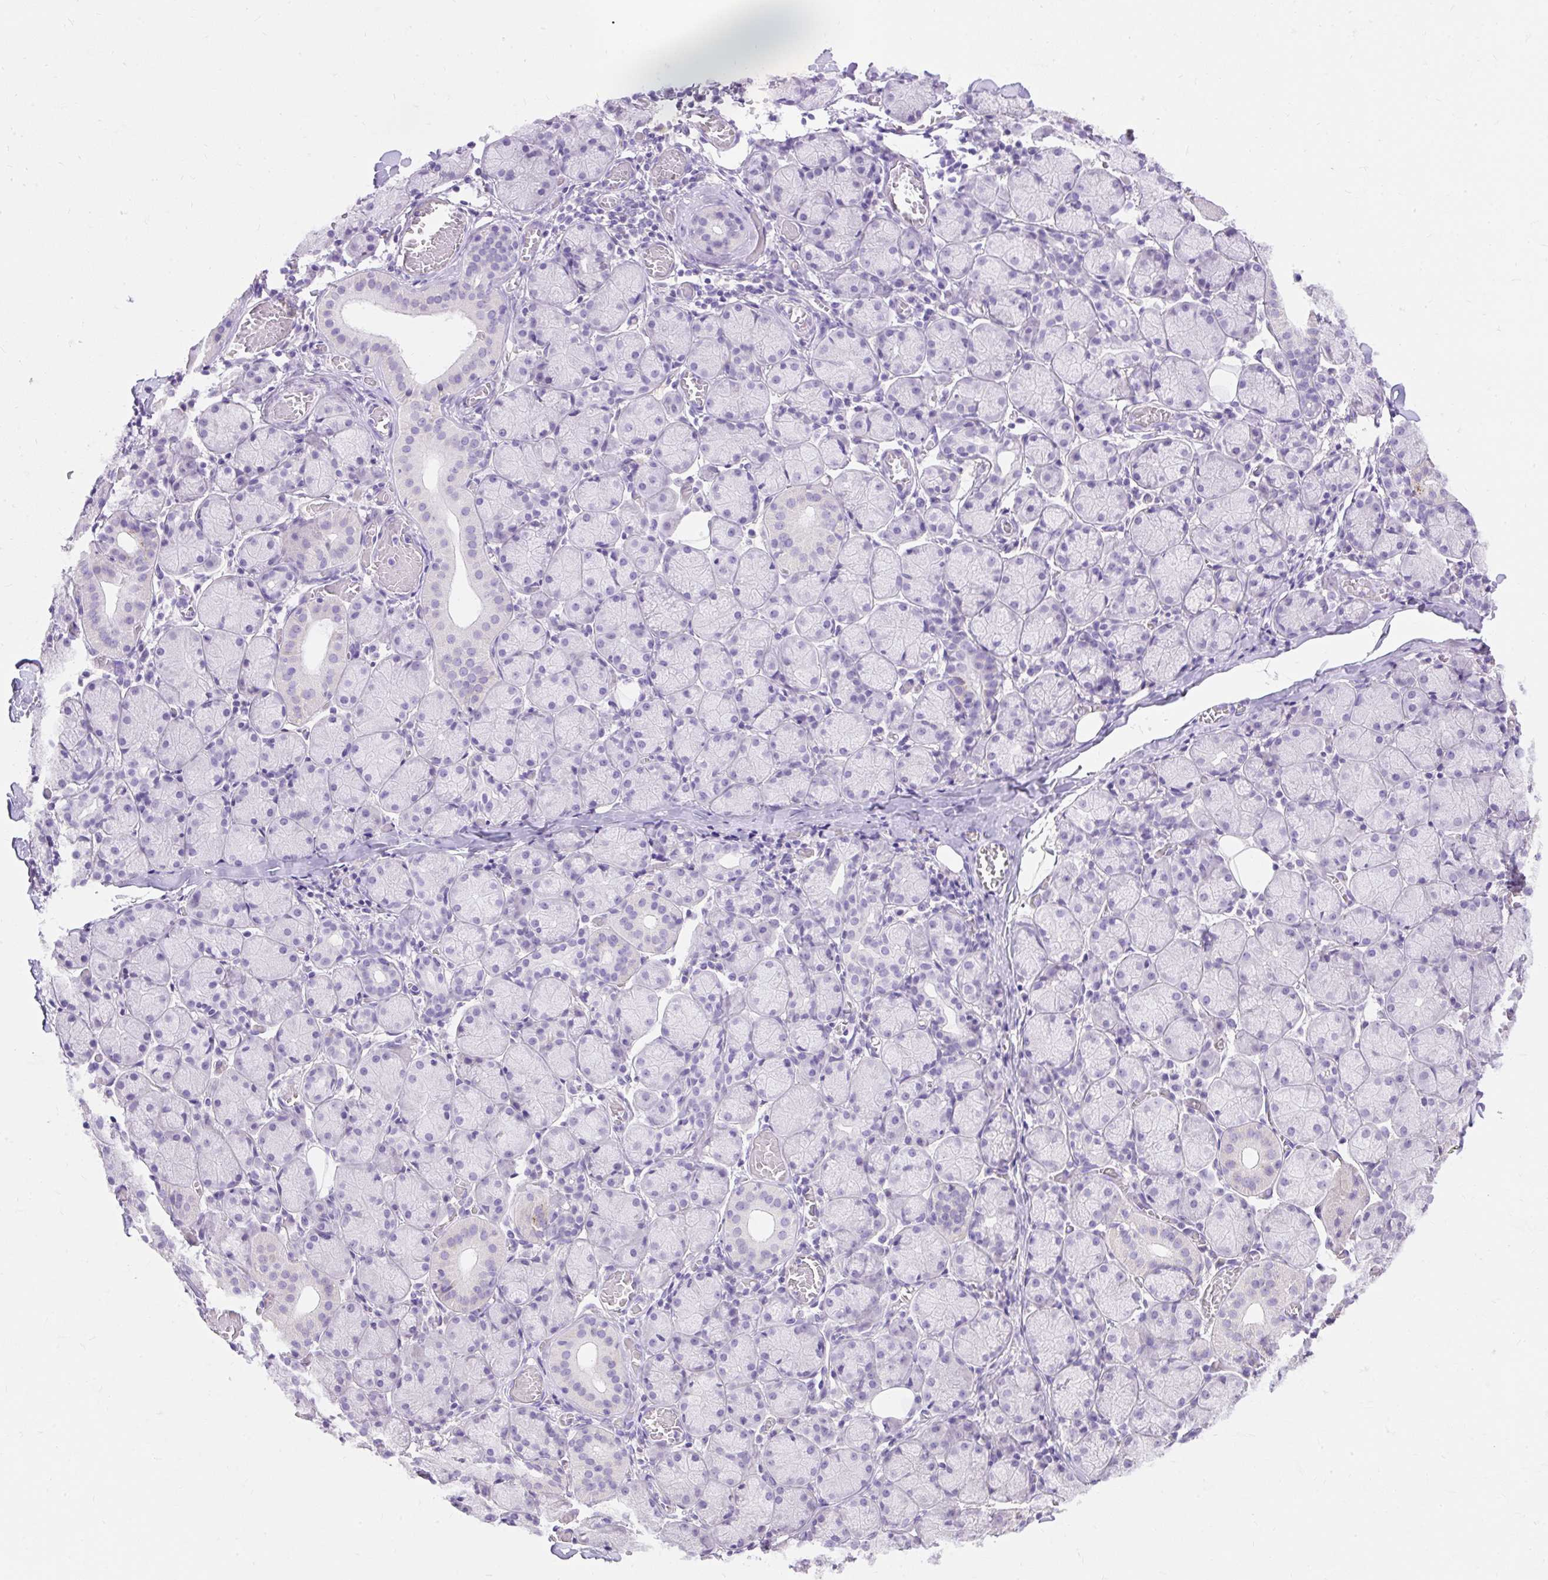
{"staining": {"intensity": "weak", "quantity": "<25%", "location": "cytoplasmic/membranous"}, "tissue": "salivary gland", "cell_type": "Glandular cells", "image_type": "normal", "snomed": [{"axis": "morphology", "description": "Normal tissue, NOS"}, {"axis": "topography", "description": "Salivary gland"}], "caption": "DAB (3,3'-diaminobenzidine) immunohistochemical staining of unremarkable salivary gland exhibits no significant expression in glandular cells.", "gene": "TMEM150C", "patient": {"sex": "female", "age": 24}}